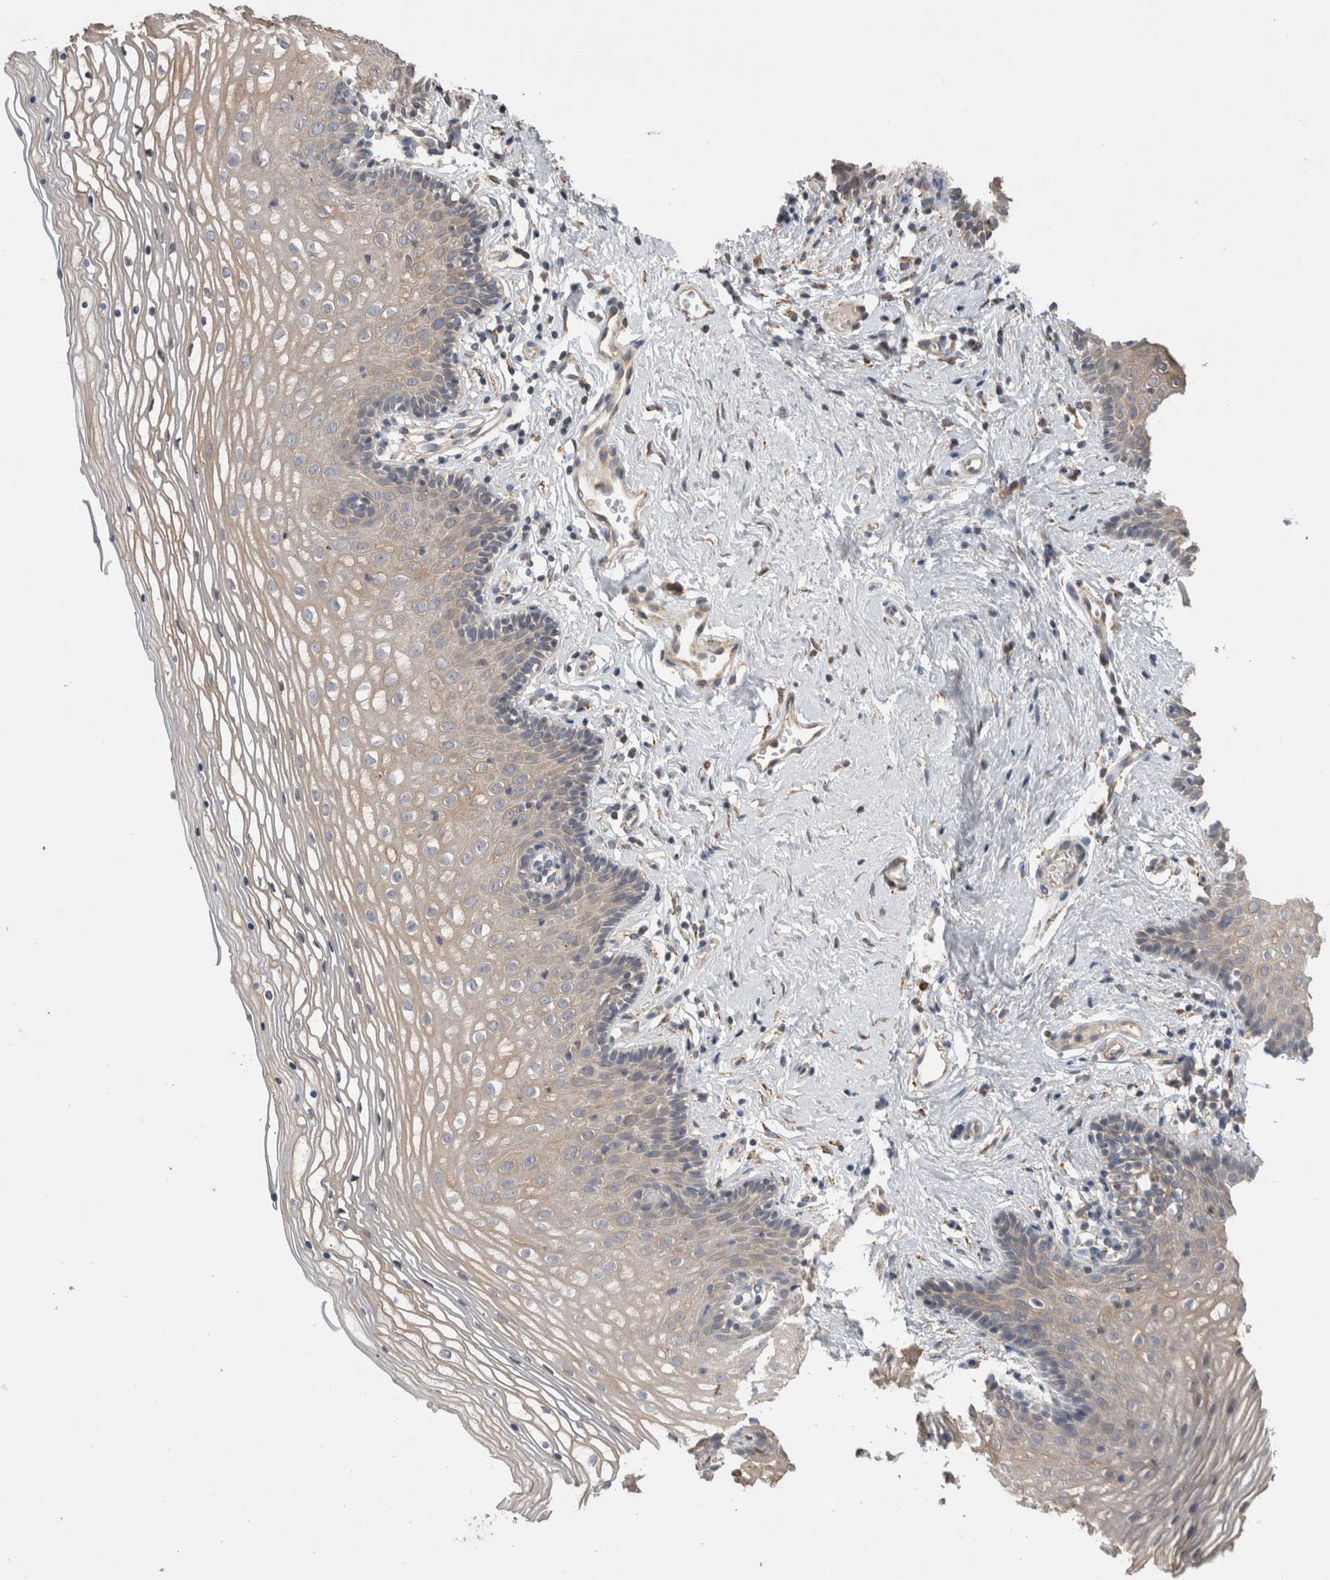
{"staining": {"intensity": "weak", "quantity": ">75%", "location": "cytoplasmic/membranous"}, "tissue": "vagina", "cell_type": "Squamous epithelial cells", "image_type": "normal", "snomed": [{"axis": "morphology", "description": "Normal tissue, NOS"}, {"axis": "topography", "description": "Vagina"}], "caption": "High-power microscopy captured an IHC histopathology image of unremarkable vagina, revealing weak cytoplasmic/membranous positivity in approximately >75% of squamous epithelial cells.", "gene": "SMAP2", "patient": {"sex": "female", "age": 32}}